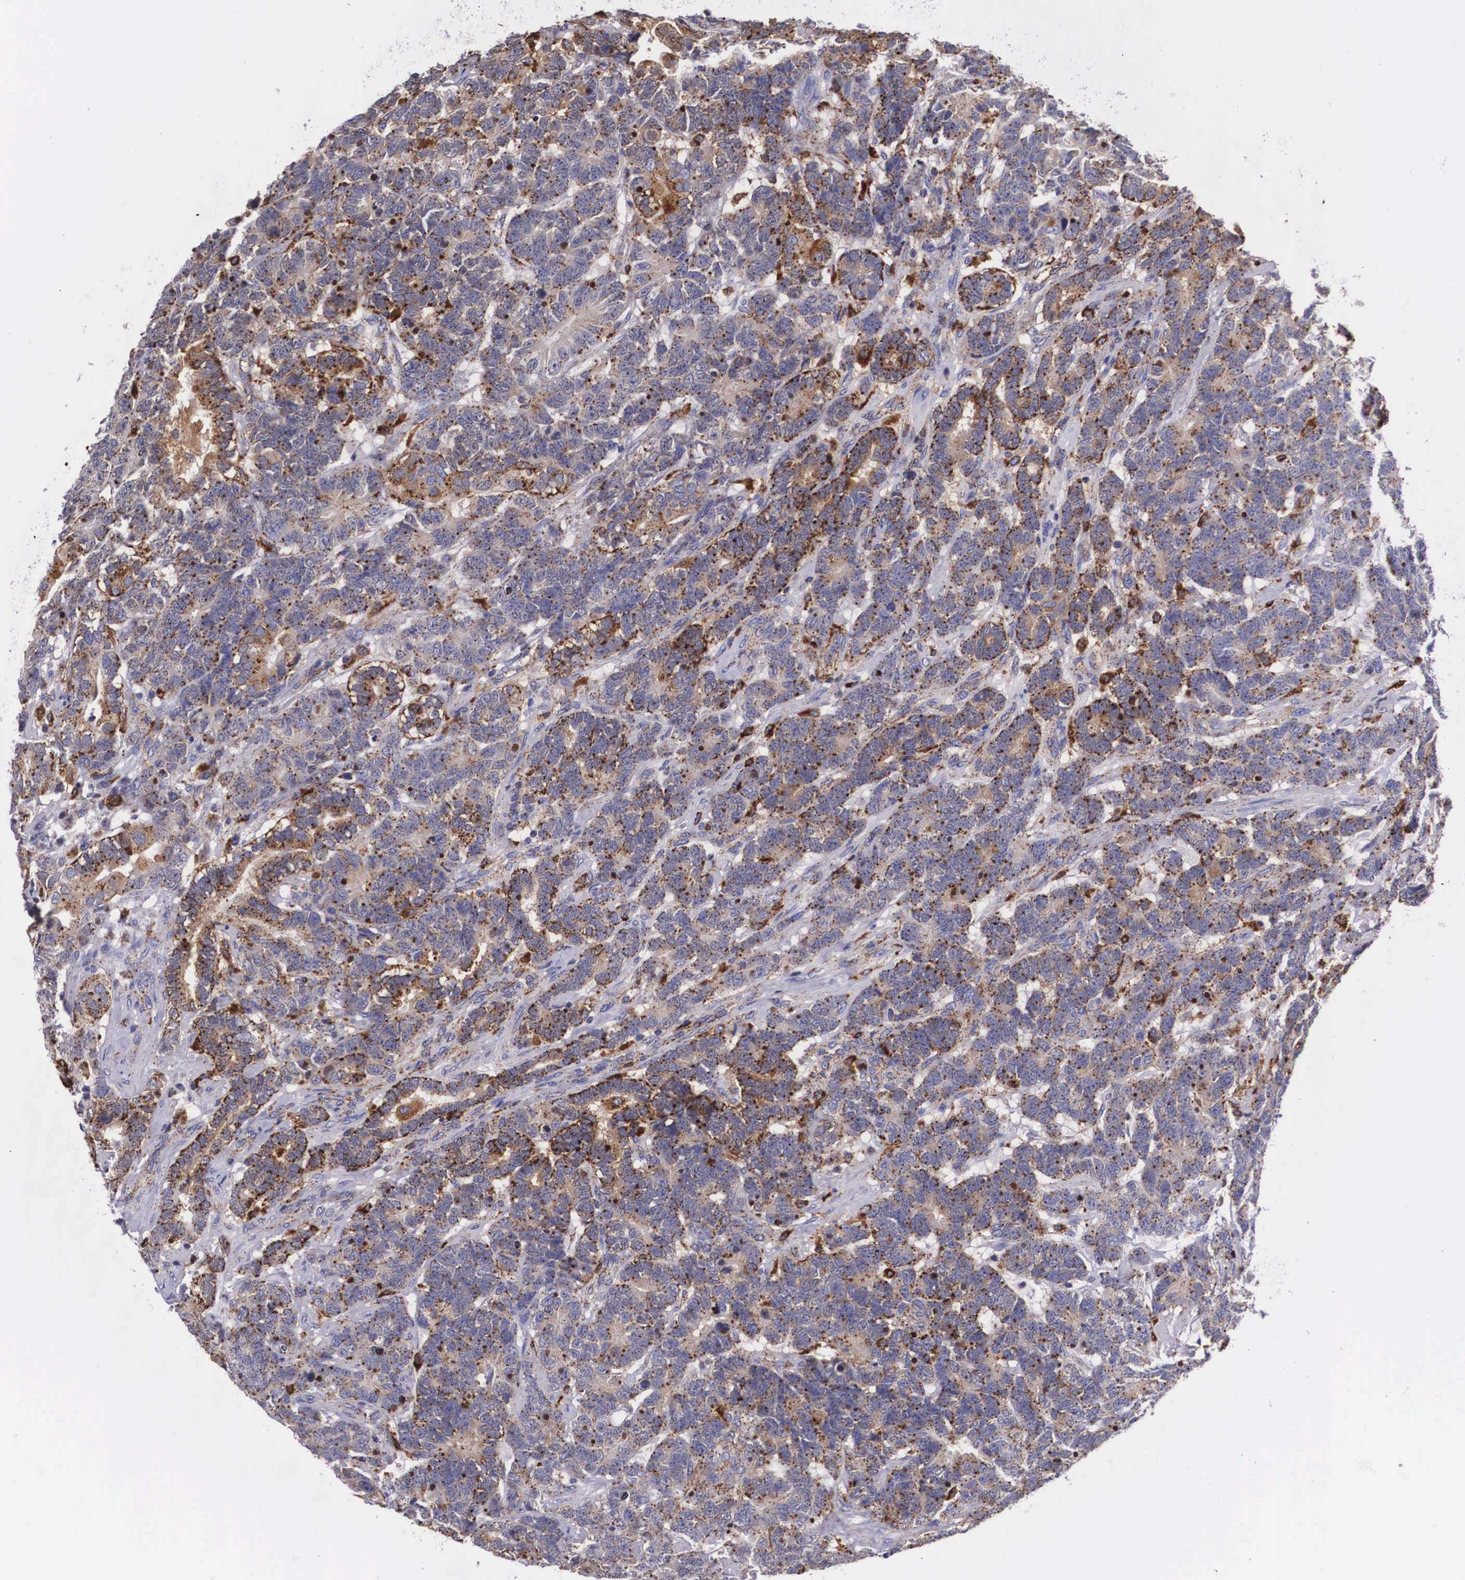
{"staining": {"intensity": "moderate", "quantity": "25%-75%", "location": "cytoplasmic/membranous"}, "tissue": "testis cancer", "cell_type": "Tumor cells", "image_type": "cancer", "snomed": [{"axis": "morphology", "description": "Carcinoma, Embryonal, NOS"}, {"axis": "topography", "description": "Testis"}], "caption": "IHC staining of testis embryonal carcinoma, which demonstrates medium levels of moderate cytoplasmic/membranous staining in about 25%-75% of tumor cells indicating moderate cytoplasmic/membranous protein staining. The staining was performed using DAB (brown) for protein detection and nuclei were counterstained in hematoxylin (blue).", "gene": "NAGA", "patient": {"sex": "male", "age": 26}}